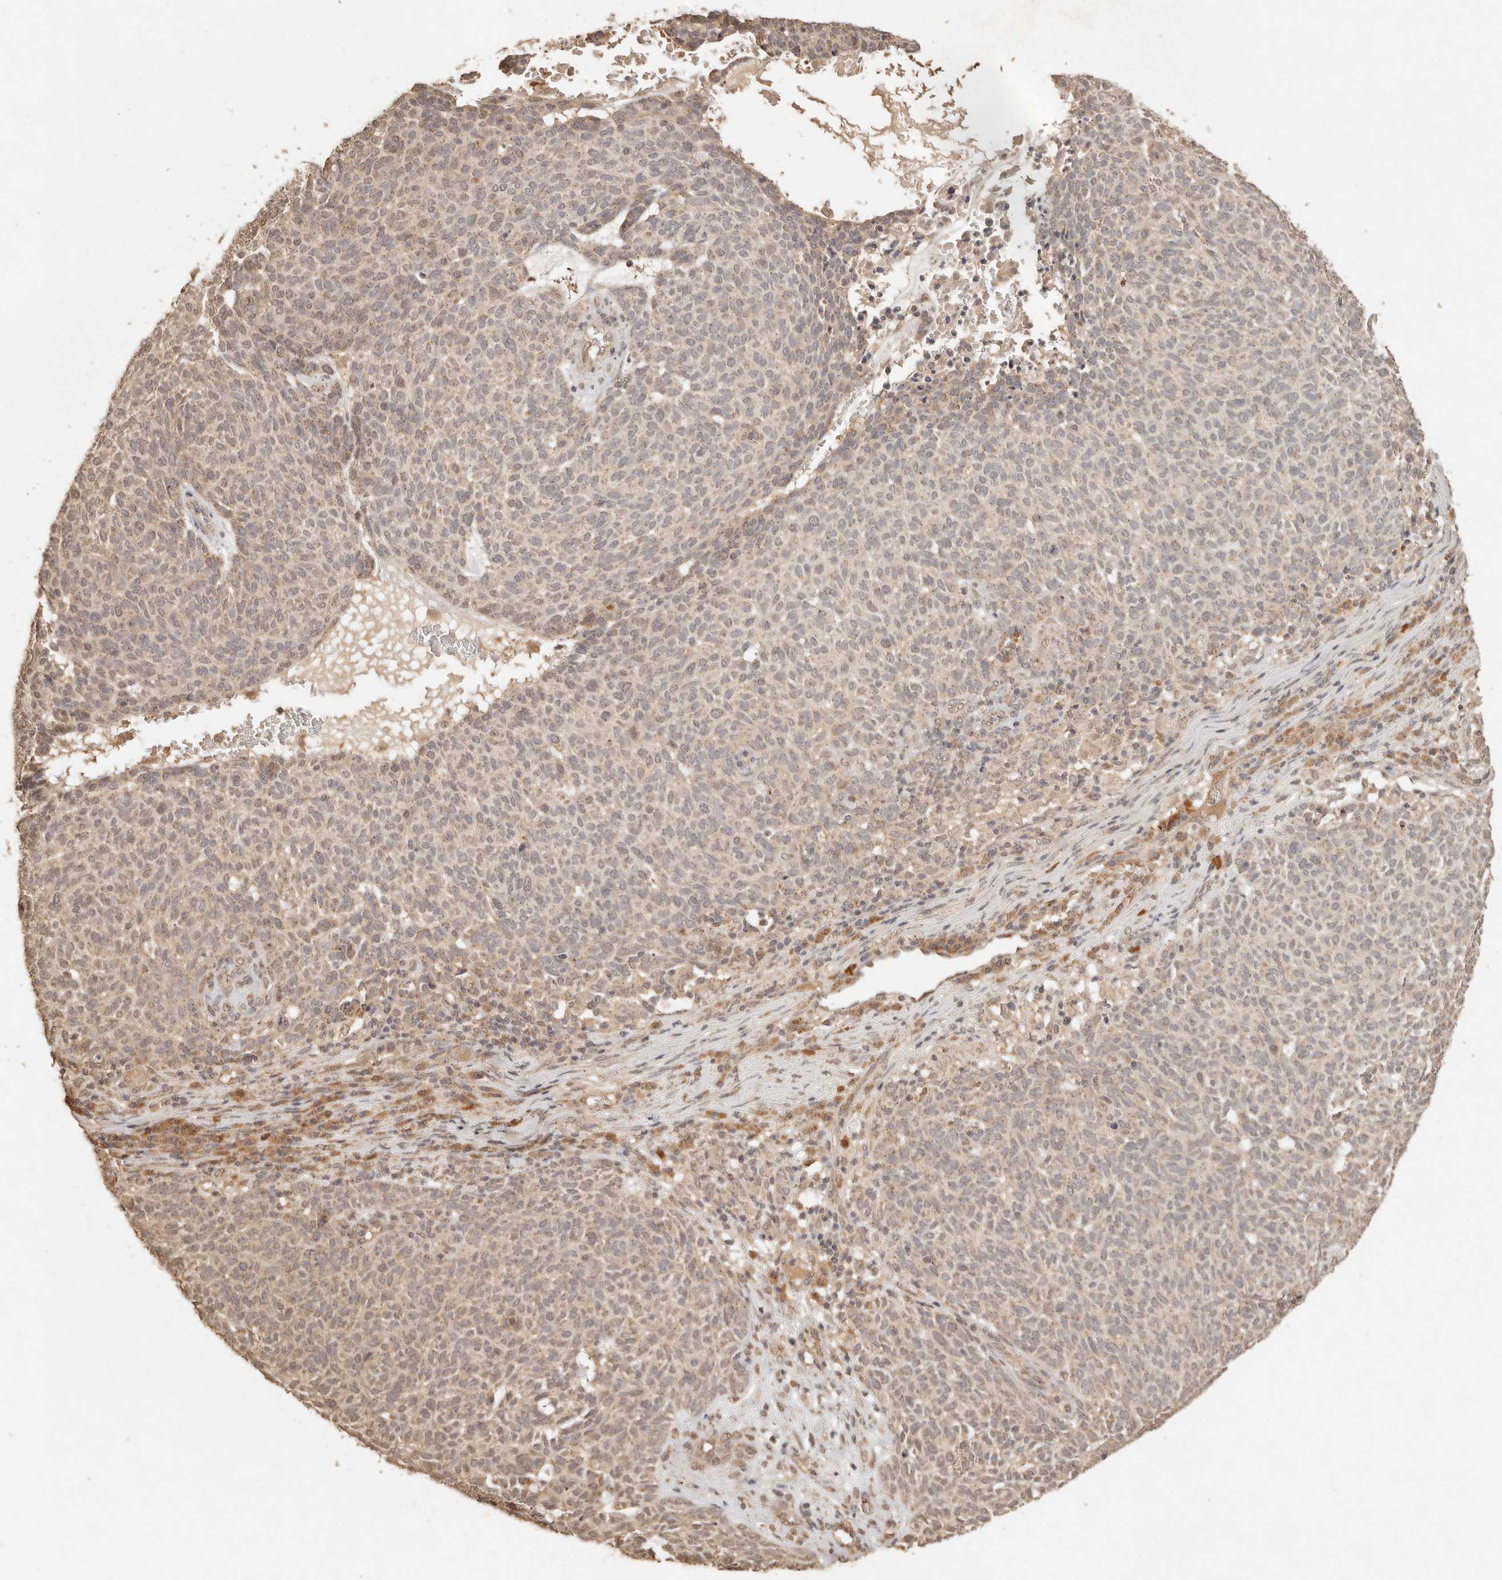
{"staining": {"intensity": "weak", "quantity": "<25%", "location": "cytoplasmic/membranous"}, "tissue": "skin cancer", "cell_type": "Tumor cells", "image_type": "cancer", "snomed": [{"axis": "morphology", "description": "Squamous cell carcinoma, NOS"}, {"axis": "topography", "description": "Skin"}], "caption": "Tumor cells are negative for protein expression in human squamous cell carcinoma (skin).", "gene": "LMO4", "patient": {"sex": "female", "age": 90}}